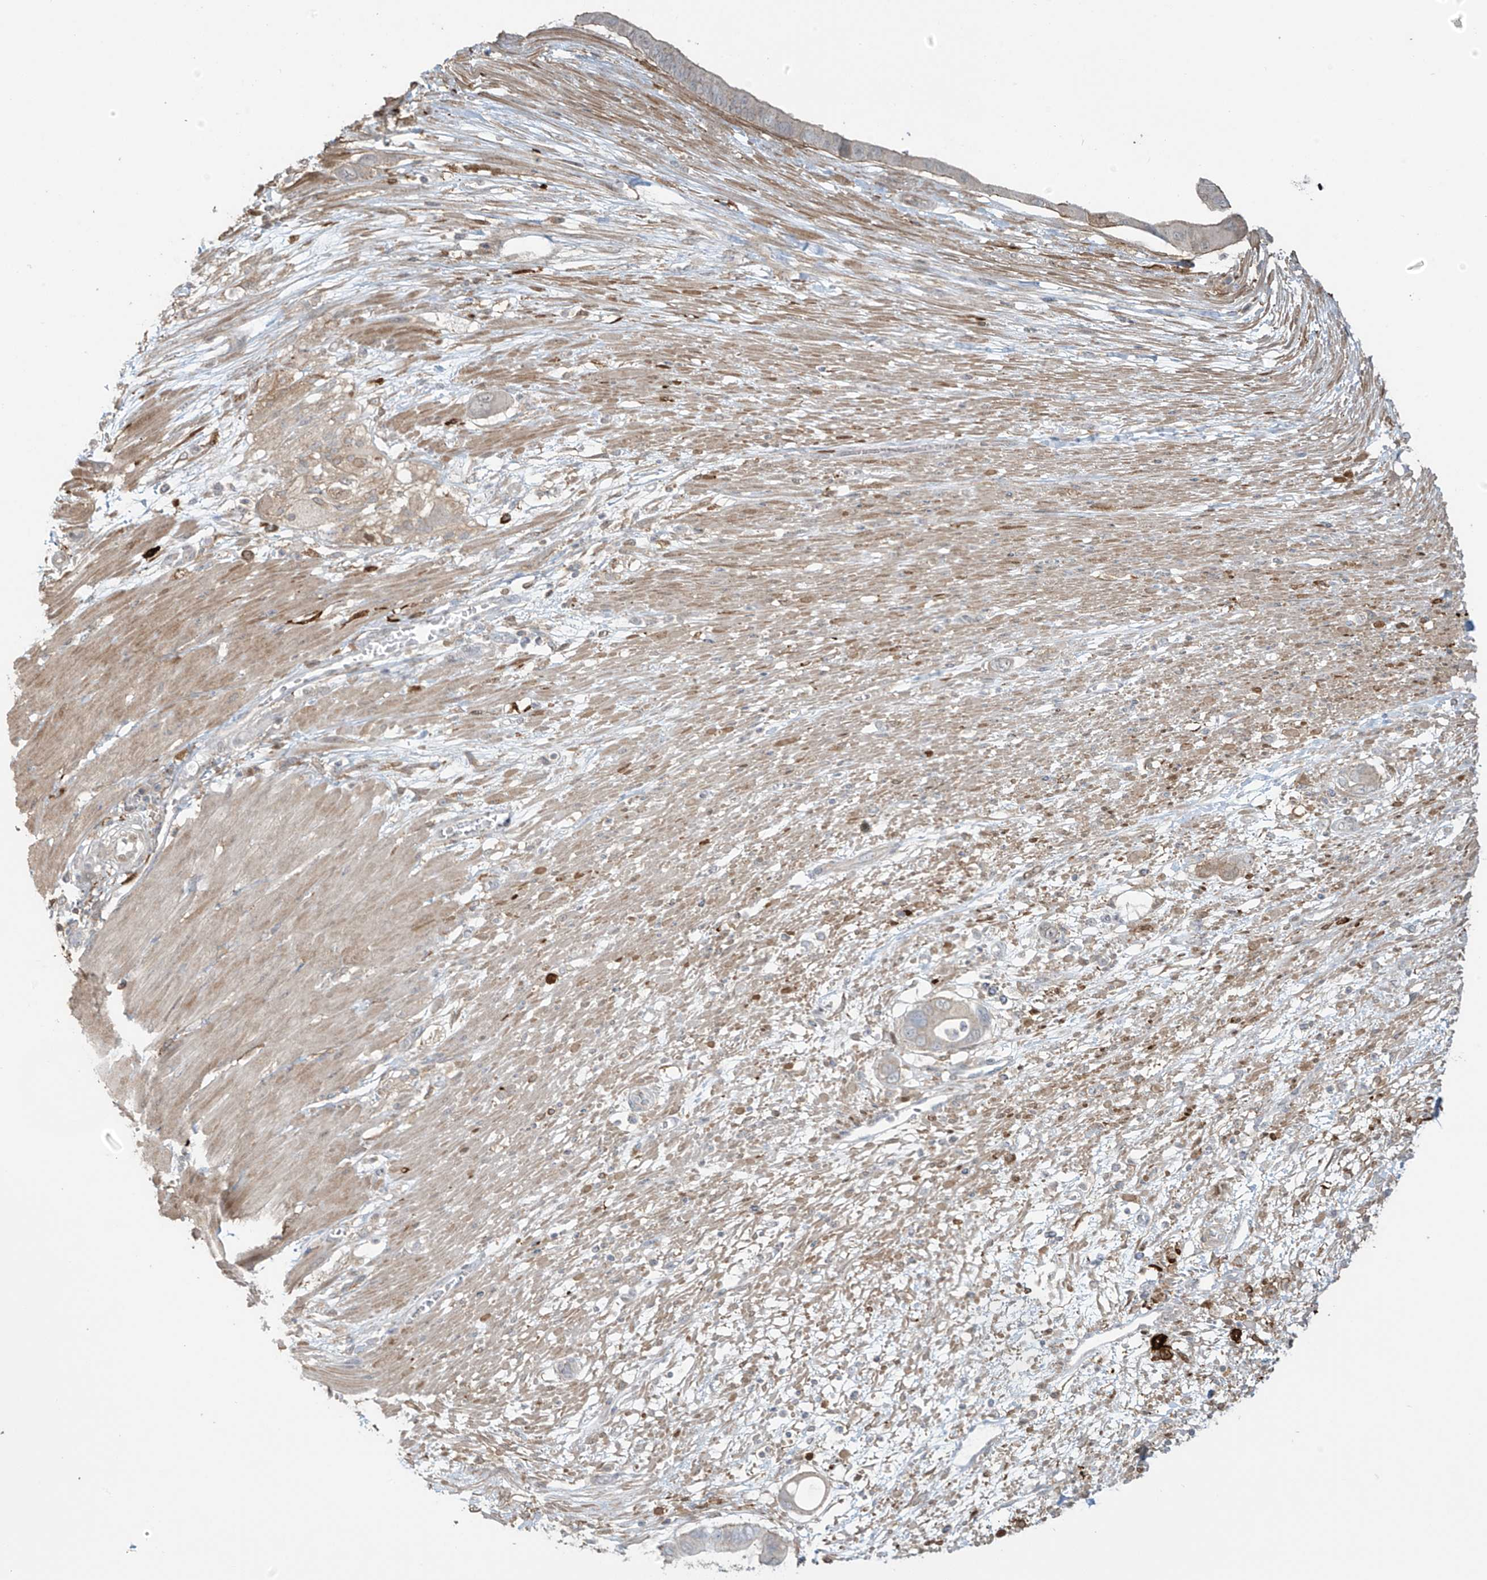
{"staining": {"intensity": "weak", "quantity": "<25%", "location": "cytoplasmic/membranous"}, "tissue": "pancreatic cancer", "cell_type": "Tumor cells", "image_type": "cancer", "snomed": [{"axis": "morphology", "description": "Adenocarcinoma, NOS"}, {"axis": "topography", "description": "Pancreas"}], "caption": "A histopathology image of adenocarcinoma (pancreatic) stained for a protein displays no brown staining in tumor cells. (Brightfield microscopy of DAB (3,3'-diaminobenzidine) immunohistochemistry (IHC) at high magnification).", "gene": "TAGAP", "patient": {"sex": "male", "age": 68}}